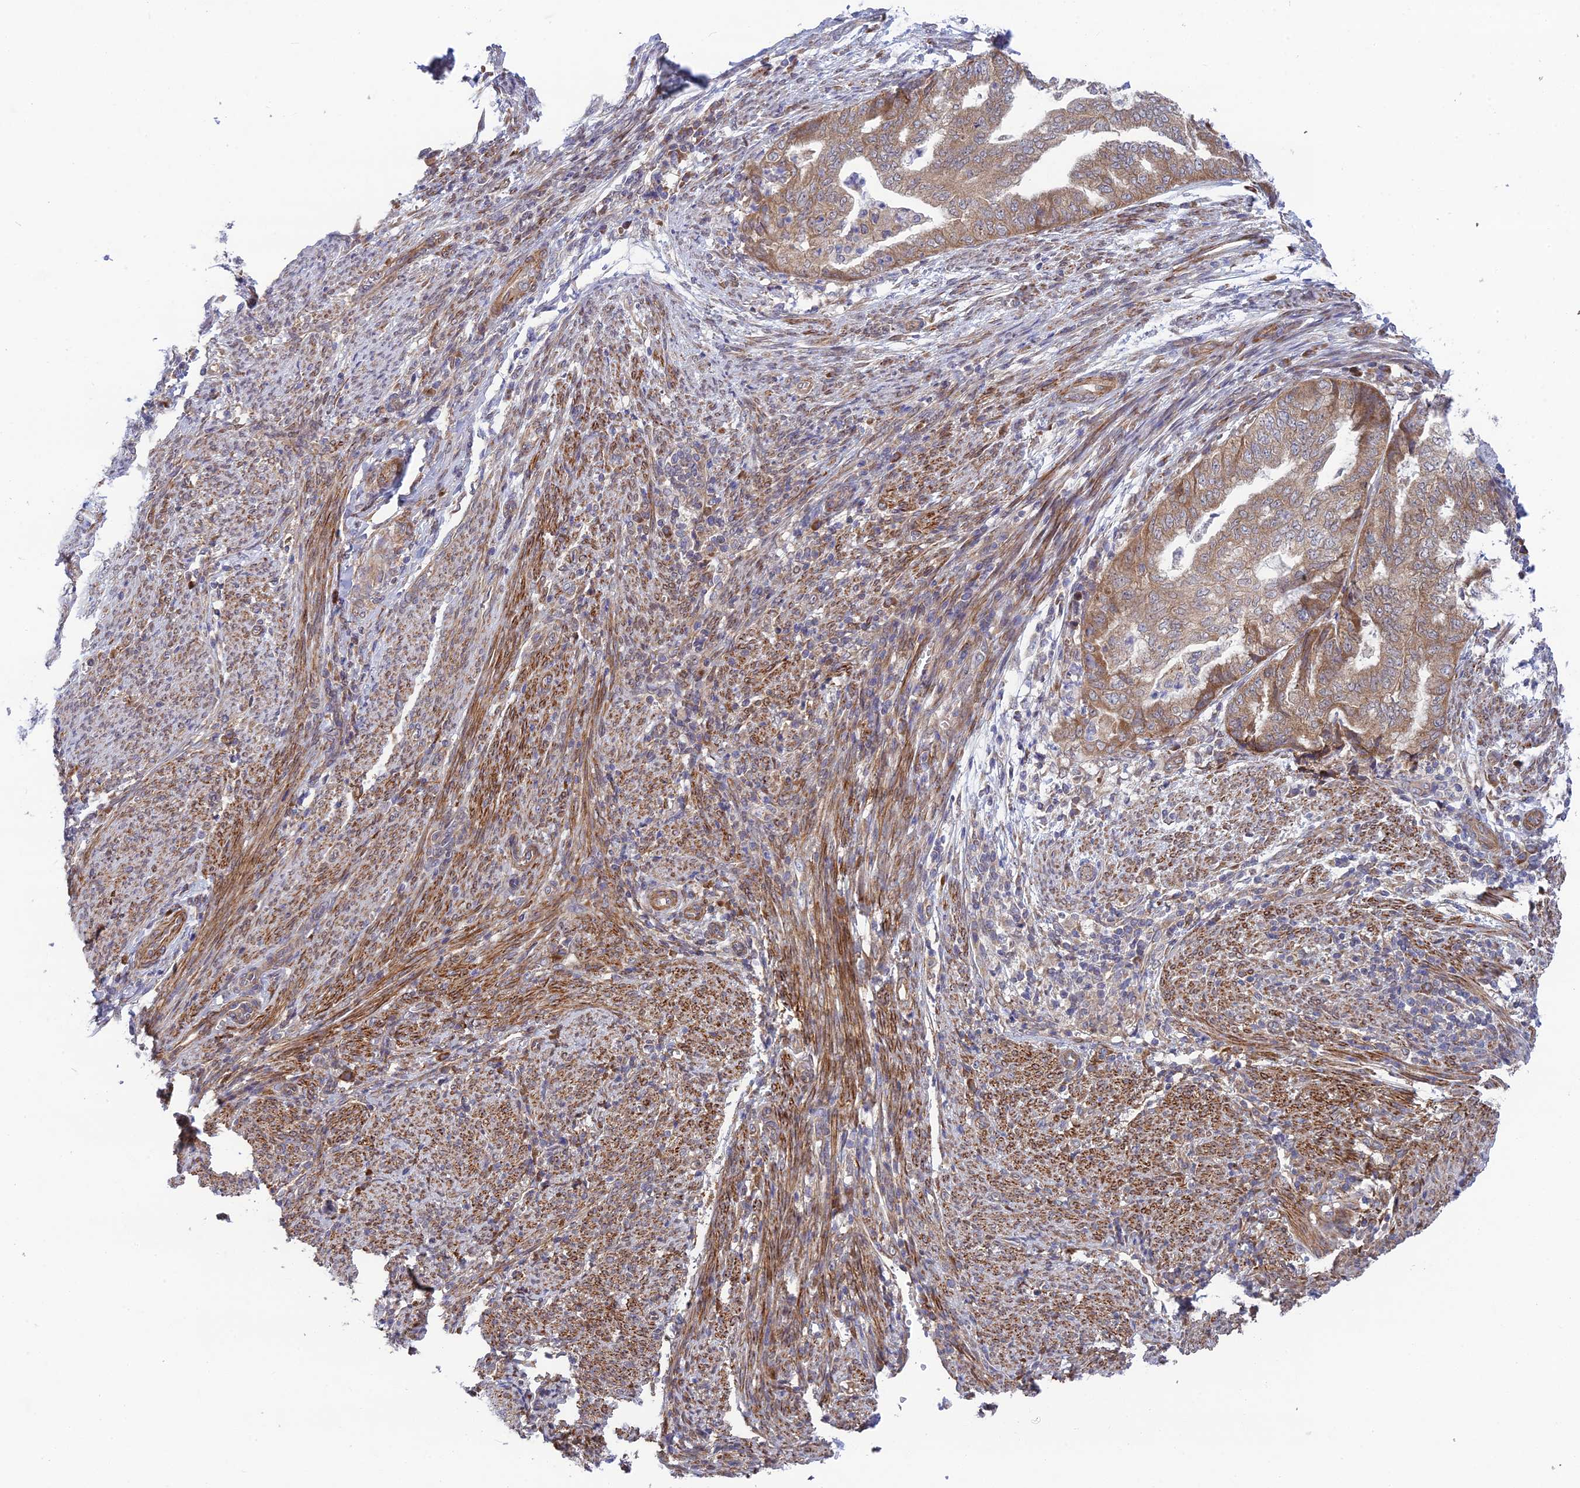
{"staining": {"intensity": "moderate", "quantity": ">75%", "location": "cytoplasmic/membranous"}, "tissue": "endometrial cancer", "cell_type": "Tumor cells", "image_type": "cancer", "snomed": [{"axis": "morphology", "description": "Adenocarcinoma, NOS"}, {"axis": "topography", "description": "Endometrium"}], "caption": "Endometrial cancer (adenocarcinoma) stained with immunohistochemistry reveals moderate cytoplasmic/membranous positivity in approximately >75% of tumor cells. Using DAB (brown) and hematoxylin (blue) stains, captured at high magnification using brightfield microscopy.", "gene": "INCA1", "patient": {"sex": "female", "age": 79}}